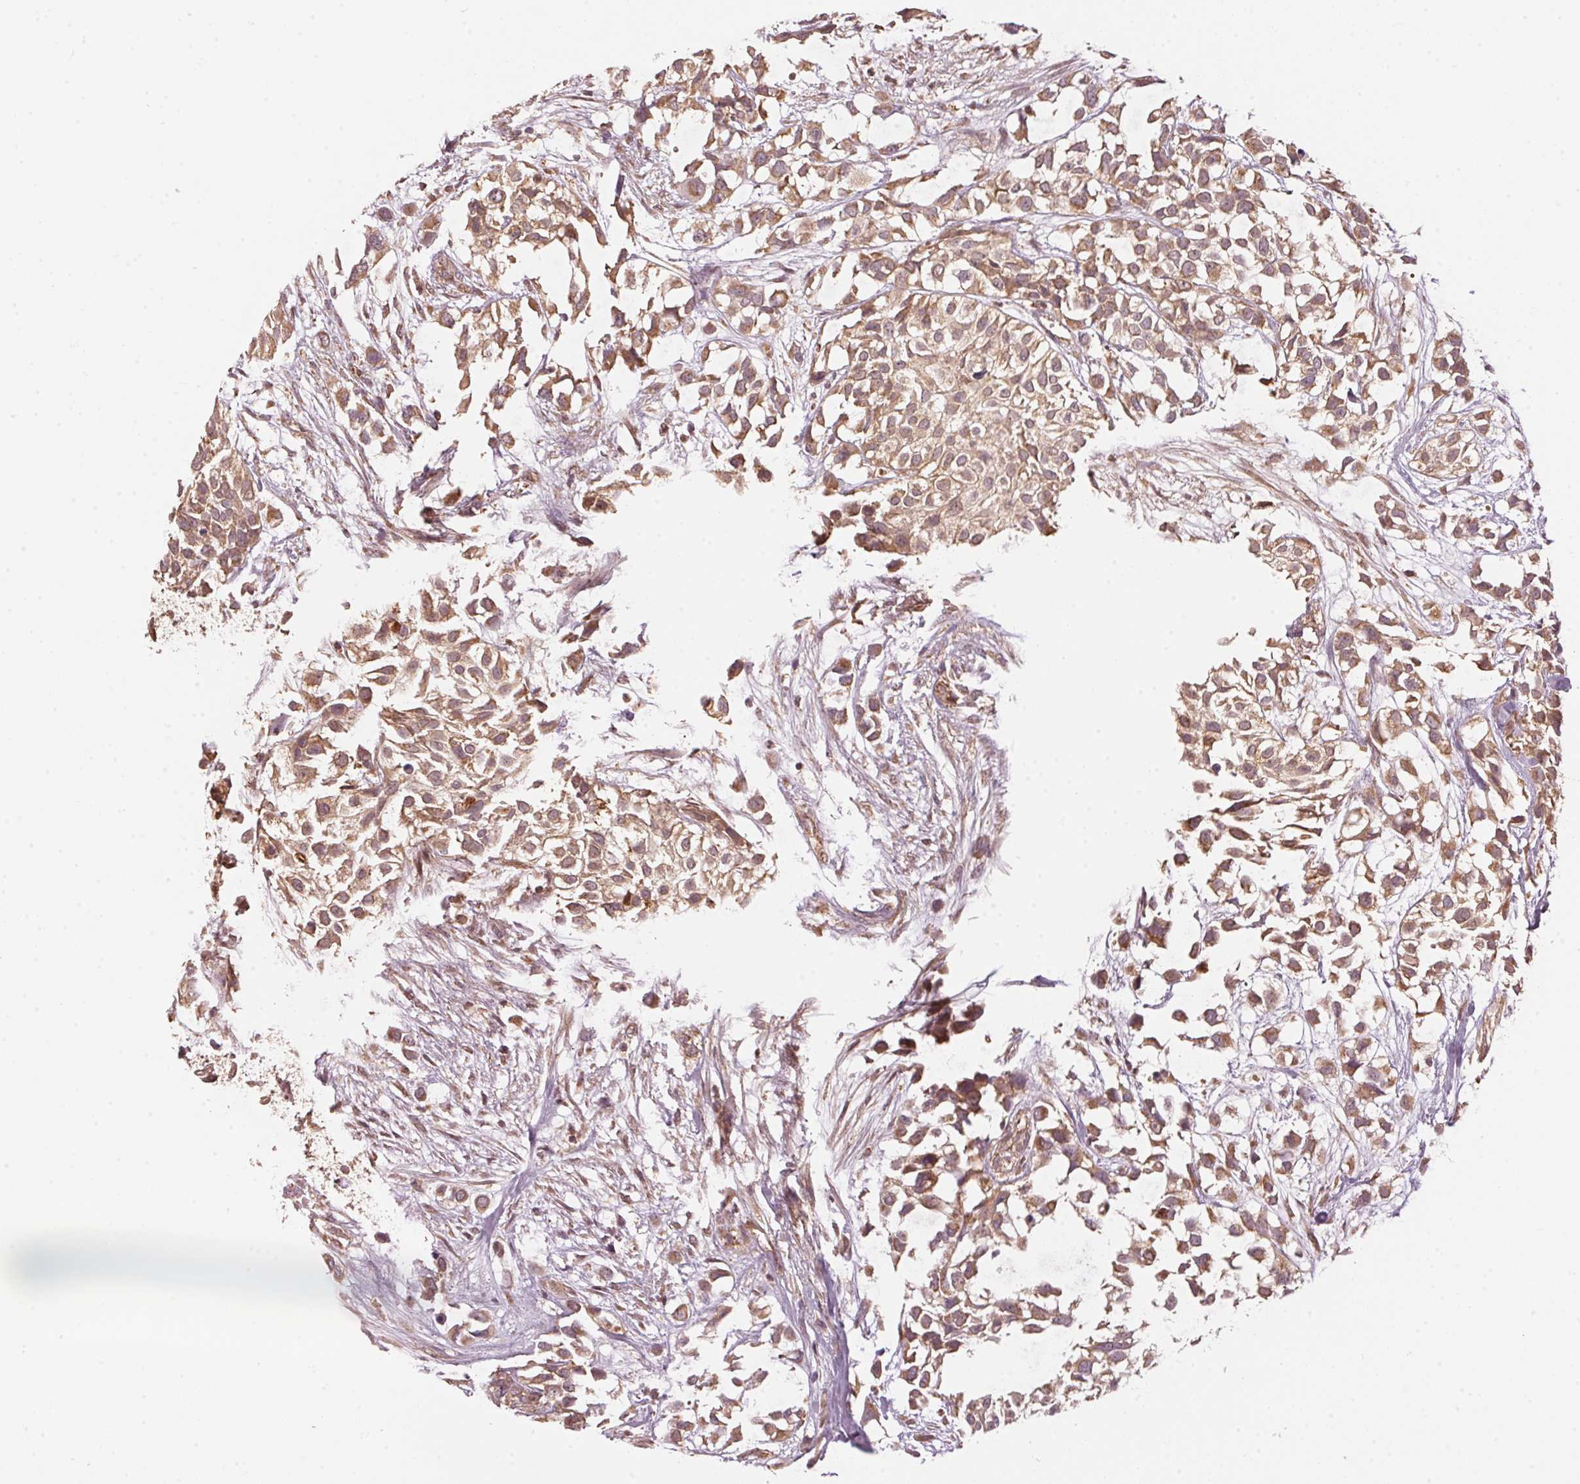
{"staining": {"intensity": "moderate", "quantity": ">75%", "location": "cytoplasmic/membranous"}, "tissue": "urothelial cancer", "cell_type": "Tumor cells", "image_type": "cancer", "snomed": [{"axis": "morphology", "description": "Urothelial carcinoma, High grade"}, {"axis": "topography", "description": "Urinary bladder"}], "caption": "Immunohistochemistry photomicrograph of urothelial carcinoma (high-grade) stained for a protein (brown), which reveals medium levels of moderate cytoplasmic/membranous staining in approximately >75% of tumor cells.", "gene": "ARHGAP6", "patient": {"sex": "male", "age": 56}}